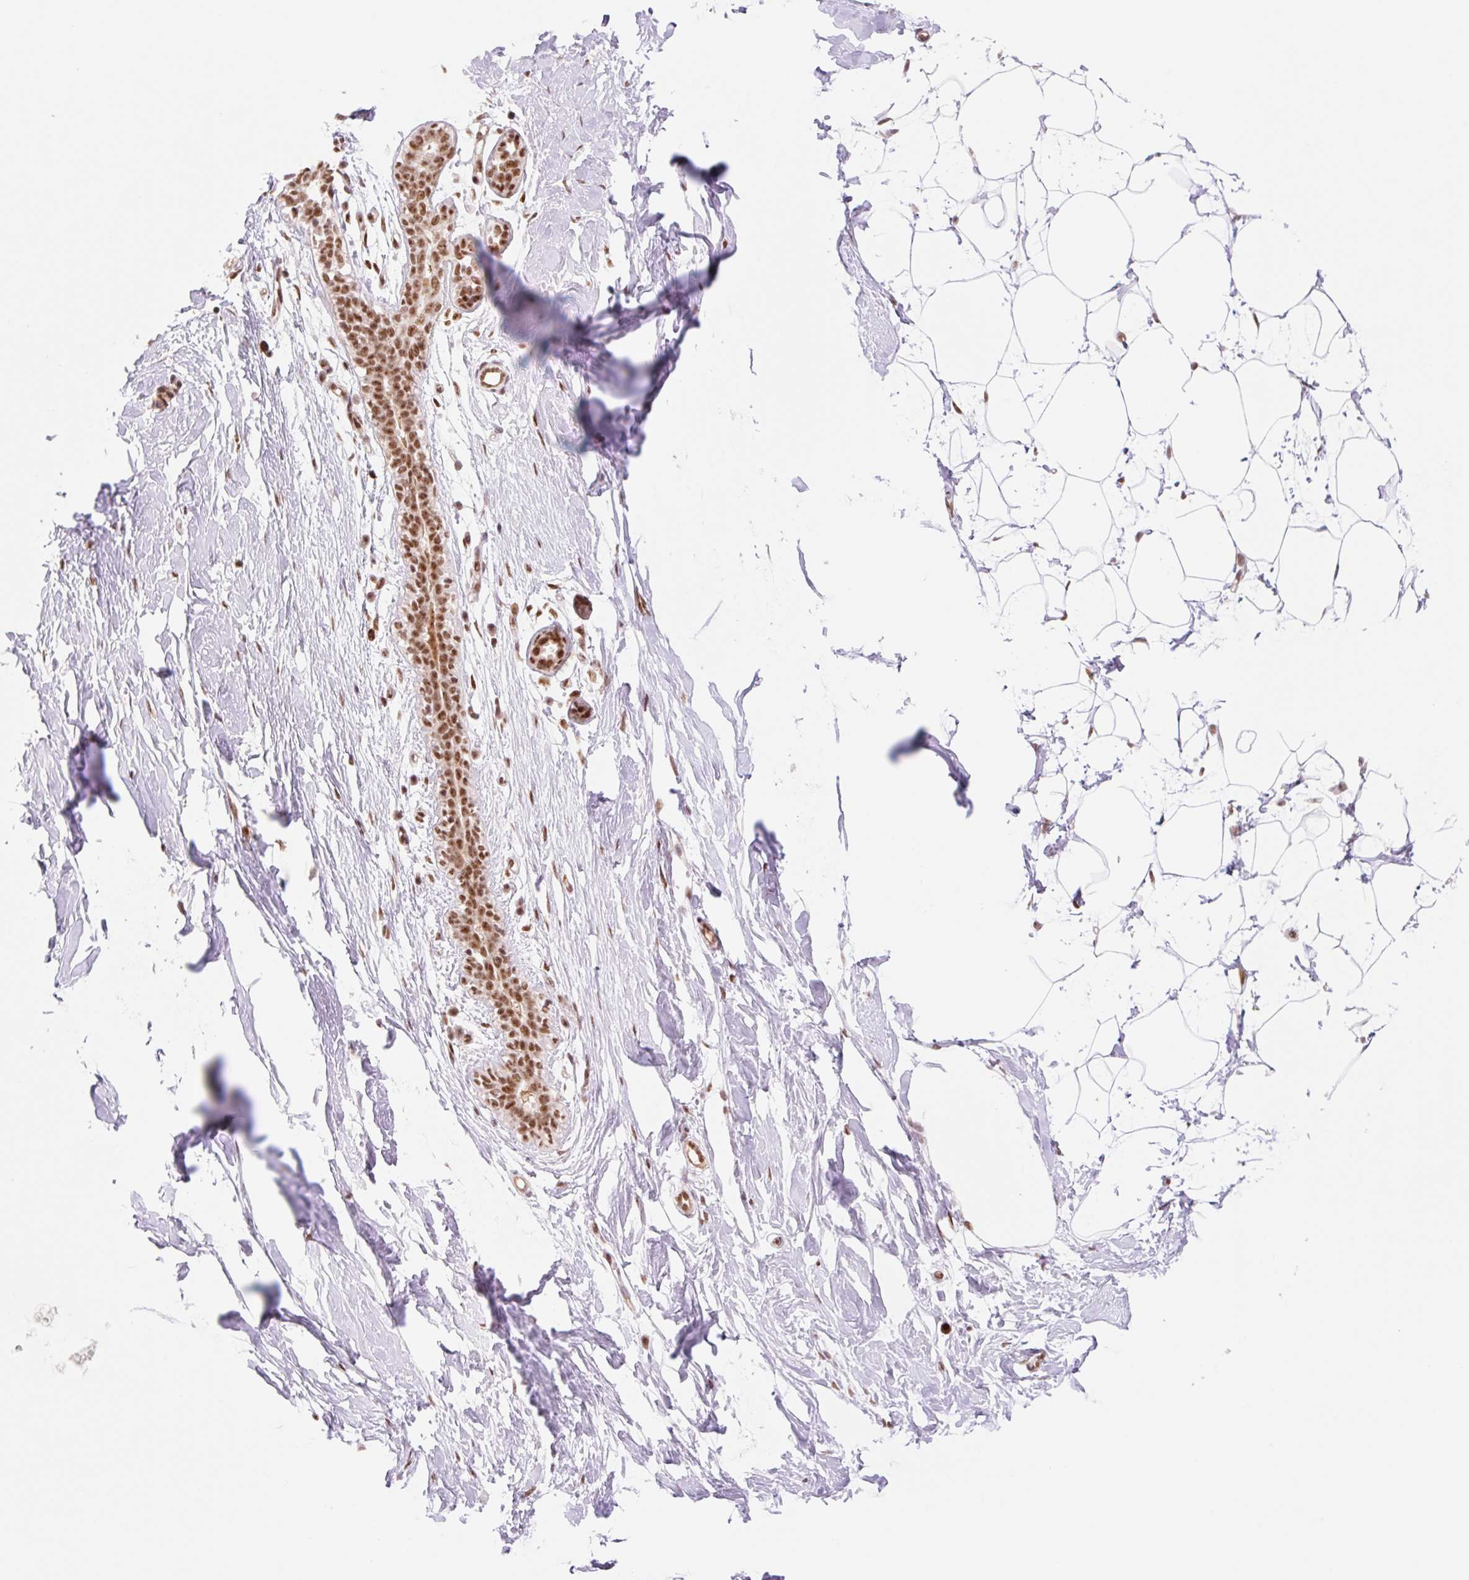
{"staining": {"intensity": "negative", "quantity": "none", "location": "none"}, "tissue": "breast", "cell_type": "Adipocytes", "image_type": "normal", "snomed": [{"axis": "morphology", "description": "Normal tissue, NOS"}, {"axis": "topography", "description": "Breast"}], "caption": "This micrograph is of unremarkable breast stained with immunohistochemistry to label a protein in brown with the nuclei are counter-stained blue. There is no positivity in adipocytes. The staining is performed using DAB (3,3'-diaminobenzidine) brown chromogen with nuclei counter-stained in using hematoxylin.", "gene": "PRDM11", "patient": {"sex": "female", "age": 27}}